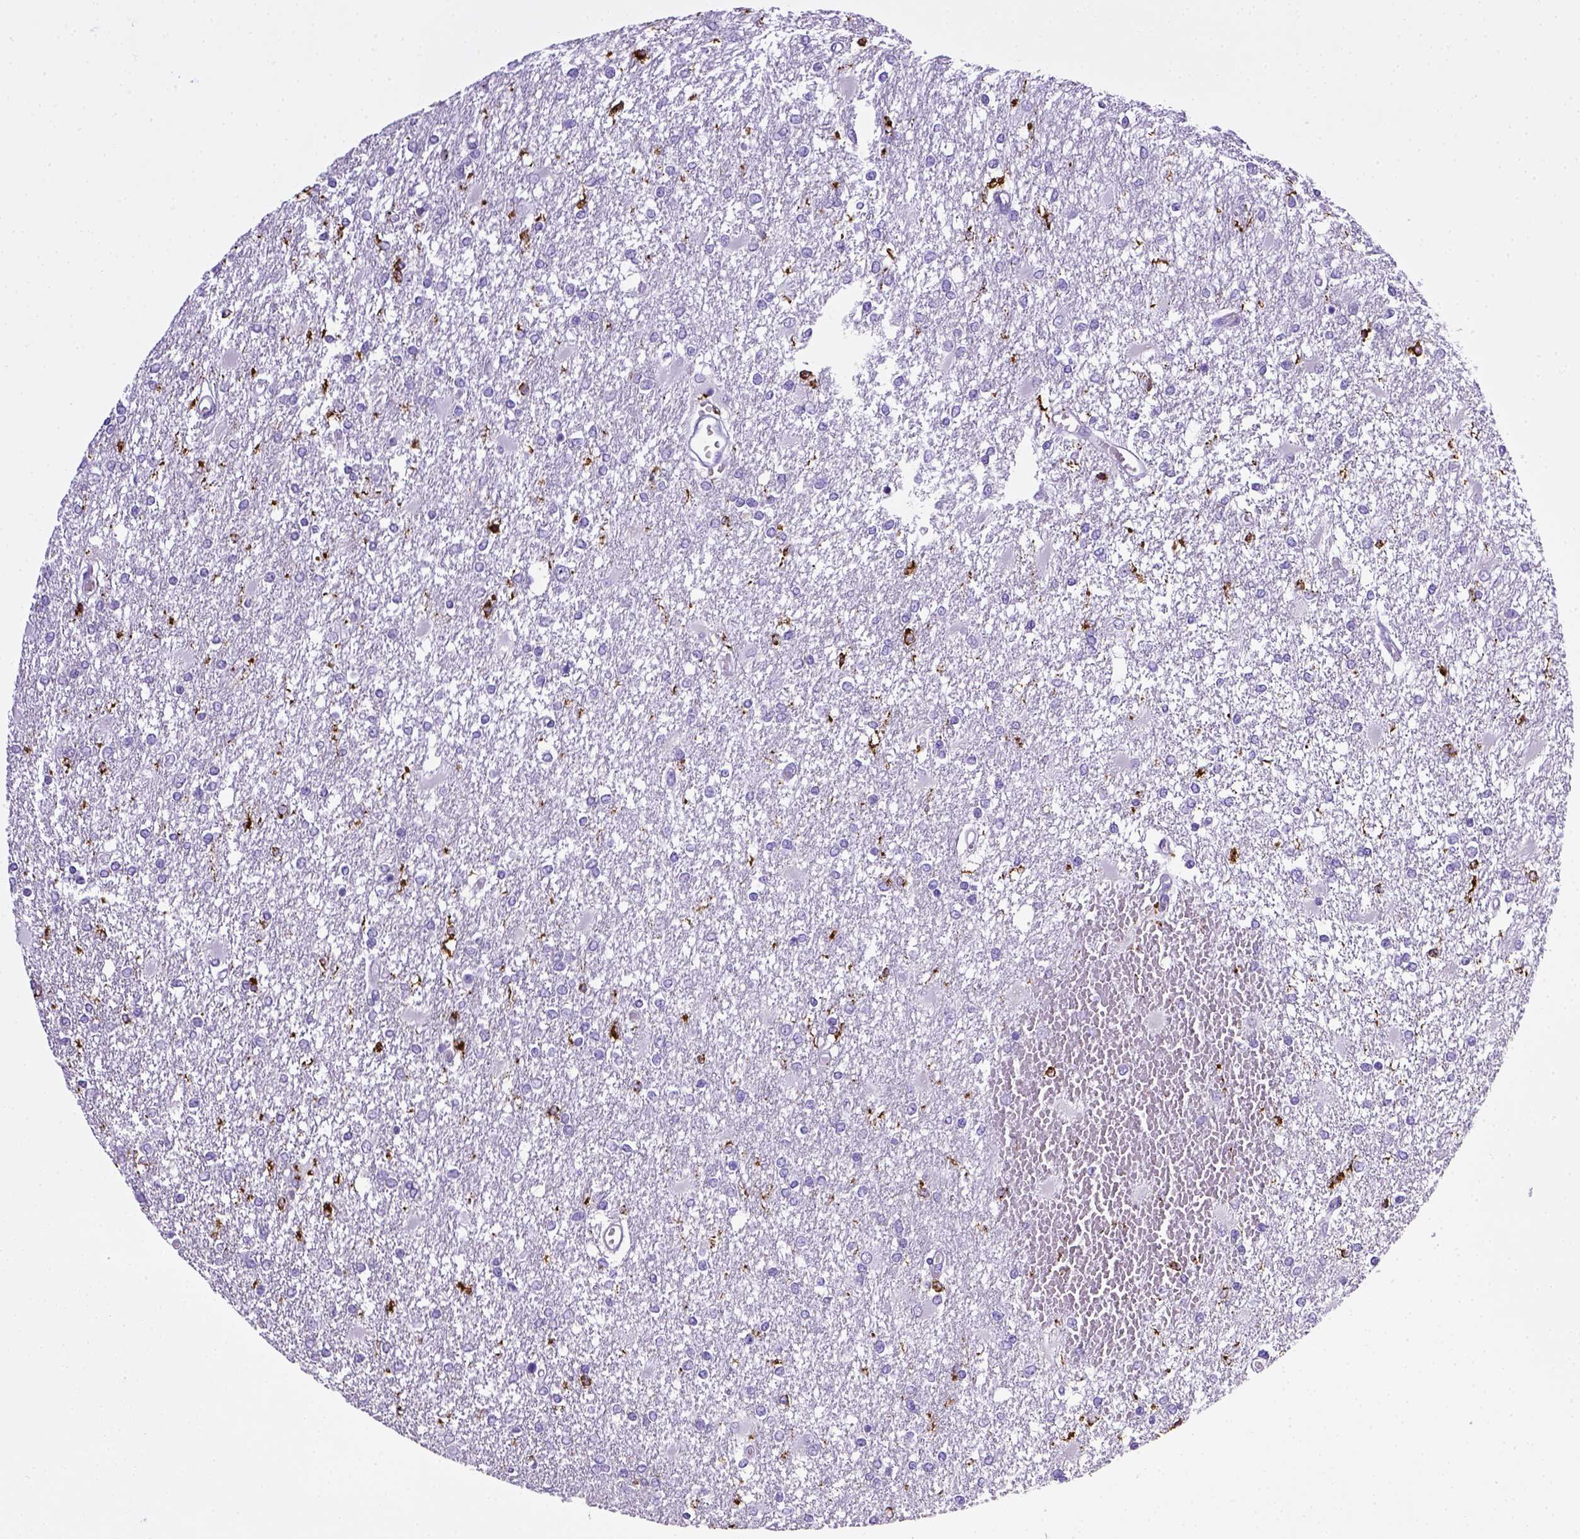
{"staining": {"intensity": "negative", "quantity": "none", "location": "none"}, "tissue": "glioma", "cell_type": "Tumor cells", "image_type": "cancer", "snomed": [{"axis": "morphology", "description": "Glioma, malignant, High grade"}, {"axis": "topography", "description": "Cerebral cortex"}], "caption": "Immunohistochemistry micrograph of neoplastic tissue: malignant glioma (high-grade) stained with DAB (3,3'-diaminobenzidine) displays no significant protein staining in tumor cells.", "gene": "CD68", "patient": {"sex": "male", "age": 79}}